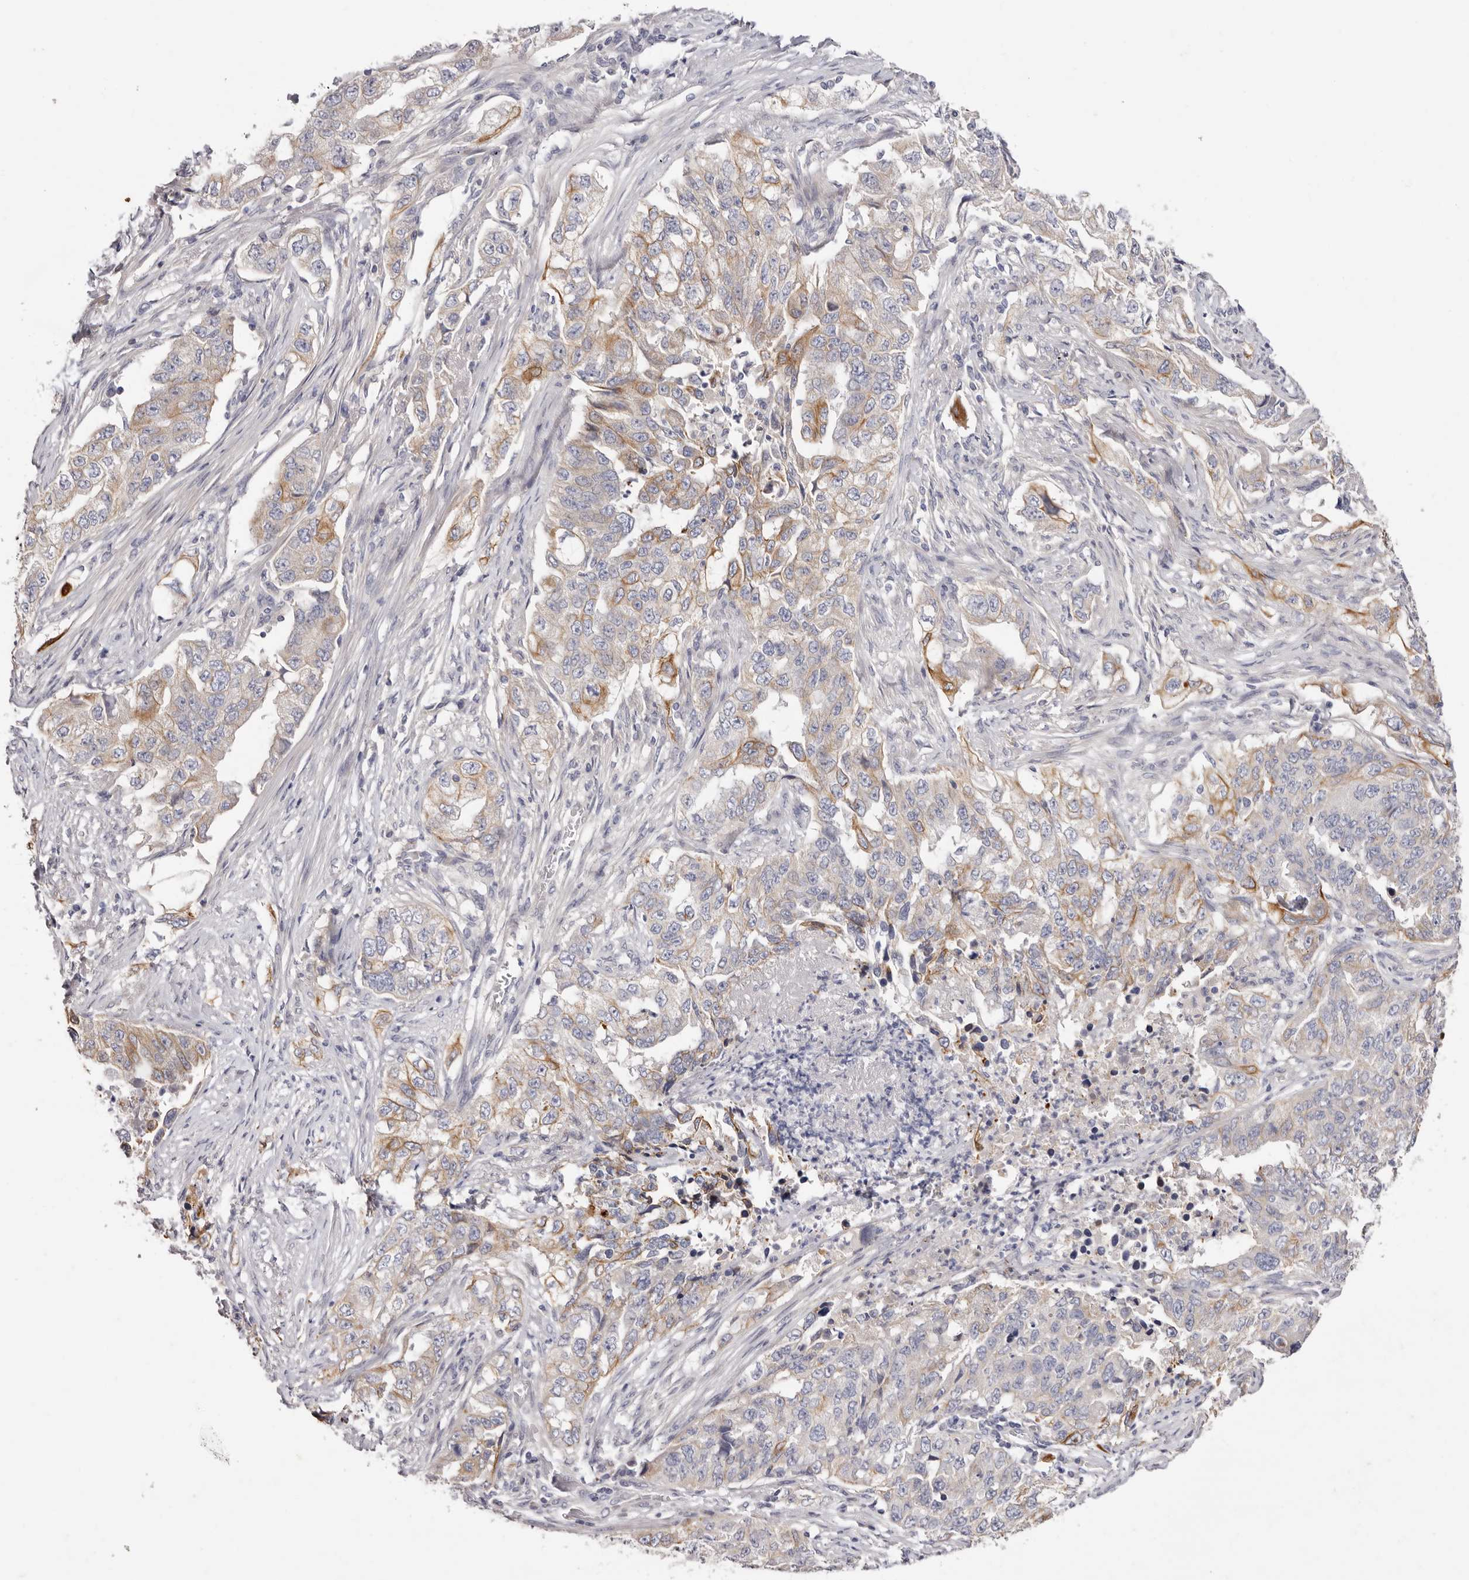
{"staining": {"intensity": "moderate", "quantity": "25%-75%", "location": "cytoplasmic/membranous"}, "tissue": "lung cancer", "cell_type": "Tumor cells", "image_type": "cancer", "snomed": [{"axis": "morphology", "description": "Adenocarcinoma, NOS"}, {"axis": "topography", "description": "Lung"}], "caption": "IHC (DAB (3,3'-diaminobenzidine)) staining of human adenocarcinoma (lung) shows moderate cytoplasmic/membranous protein staining in approximately 25%-75% of tumor cells.", "gene": "STK16", "patient": {"sex": "female", "age": 51}}